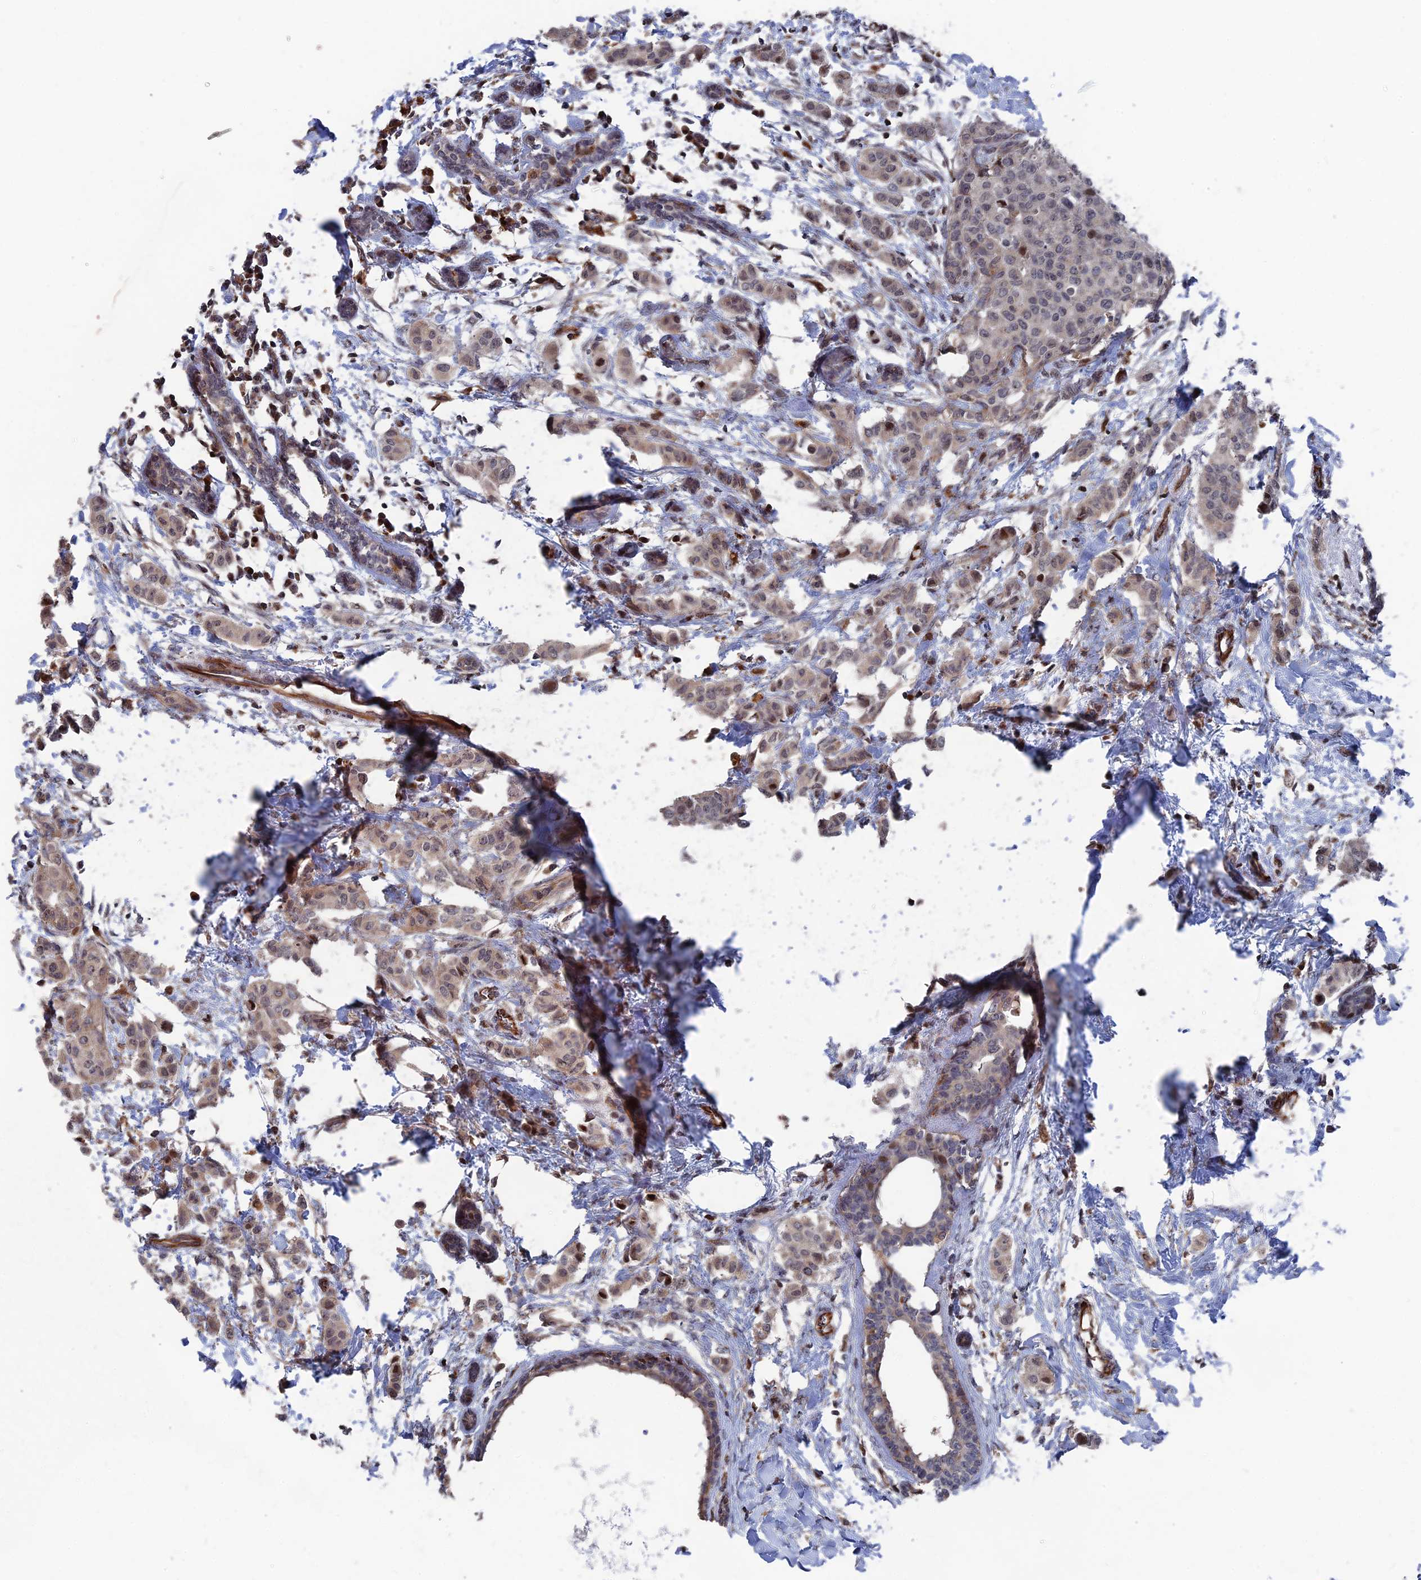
{"staining": {"intensity": "moderate", "quantity": "<25%", "location": "nuclear"}, "tissue": "breast cancer", "cell_type": "Tumor cells", "image_type": "cancer", "snomed": [{"axis": "morphology", "description": "Duct carcinoma"}, {"axis": "topography", "description": "Breast"}], "caption": "A high-resolution histopathology image shows immunohistochemistry (IHC) staining of invasive ductal carcinoma (breast), which demonstrates moderate nuclear expression in approximately <25% of tumor cells.", "gene": "PLA2G15", "patient": {"sex": "female", "age": 40}}